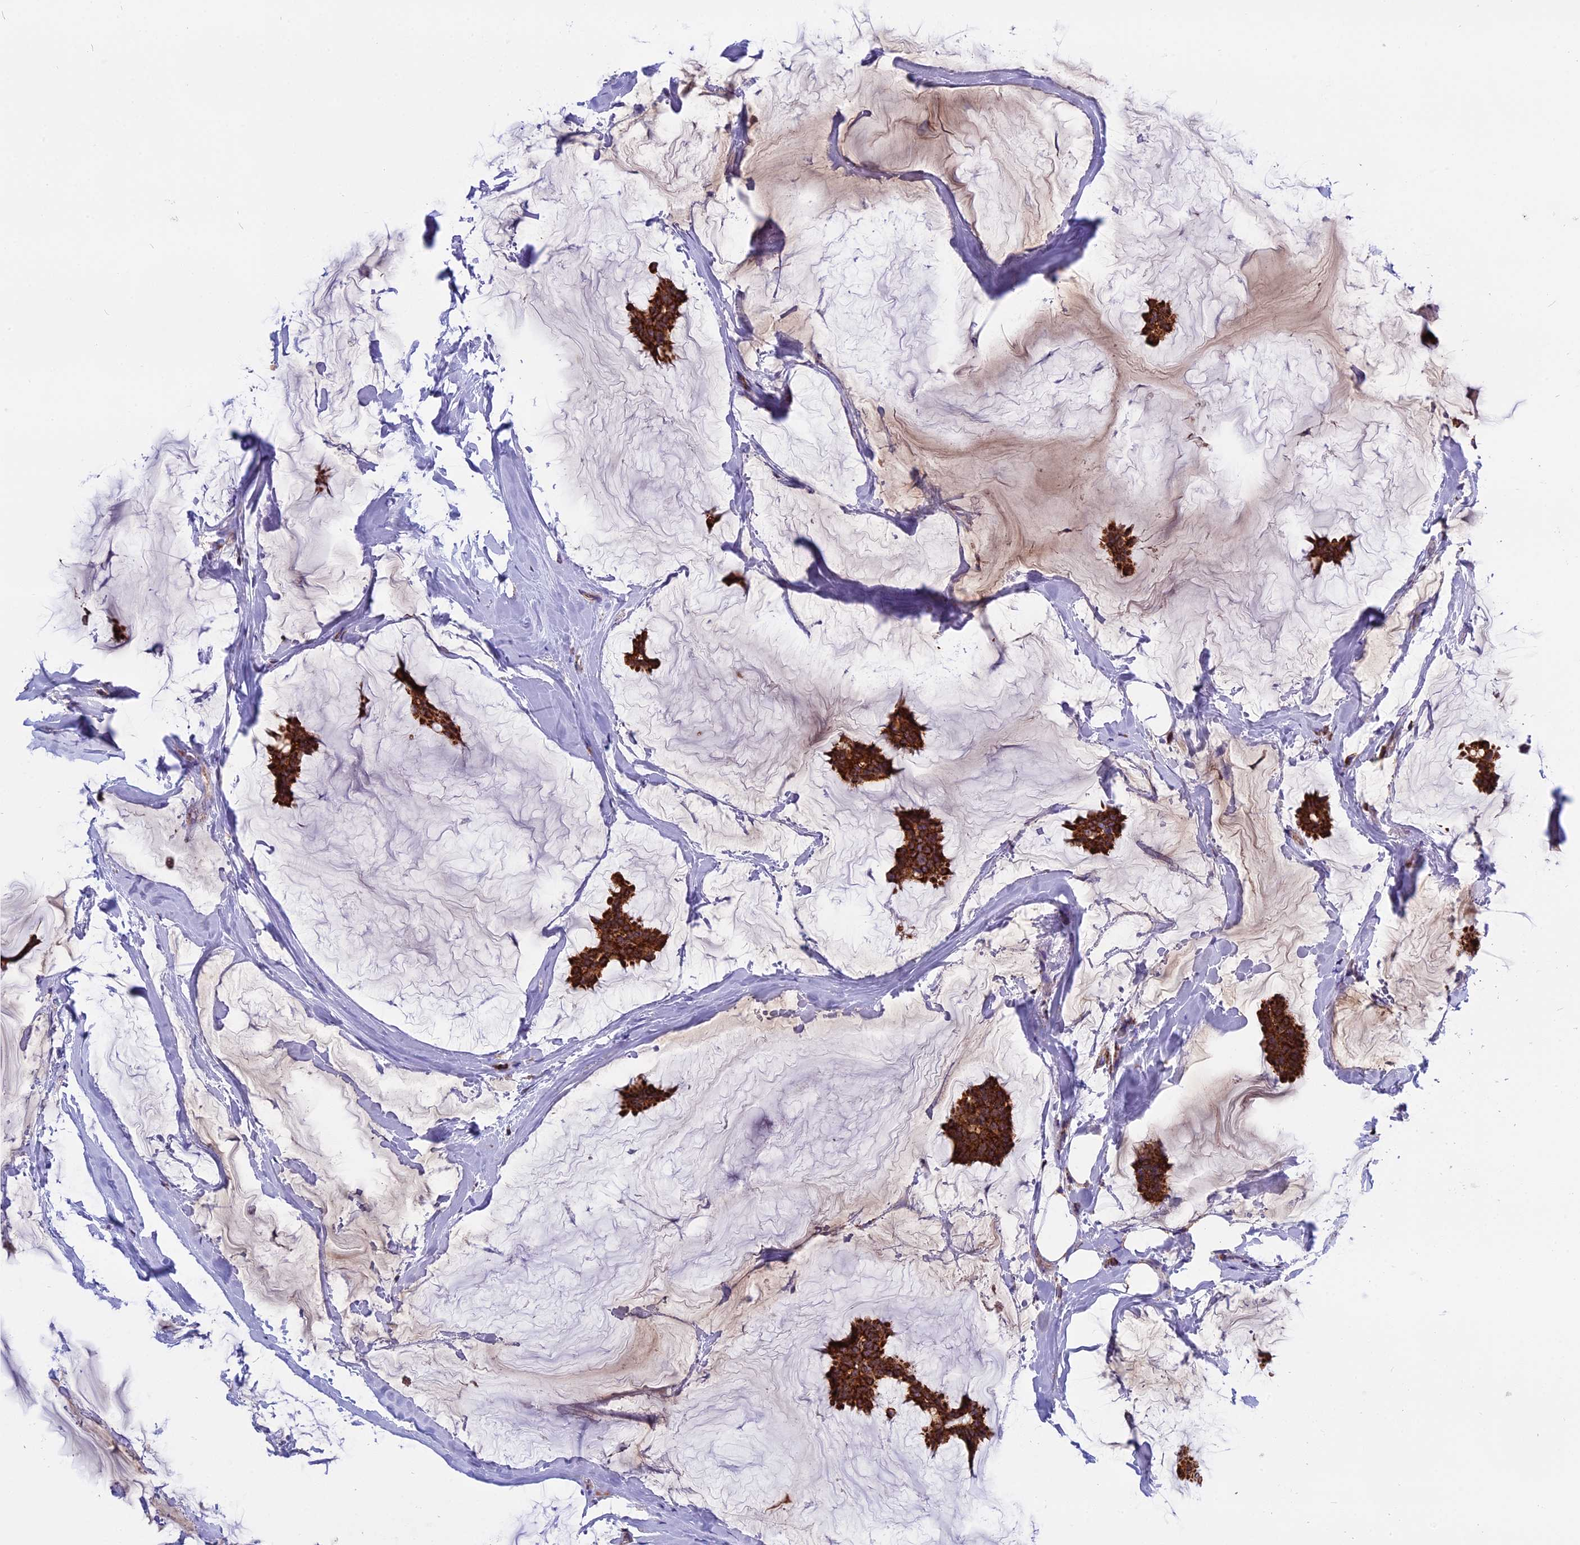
{"staining": {"intensity": "strong", "quantity": ">75%", "location": "cytoplasmic/membranous"}, "tissue": "breast cancer", "cell_type": "Tumor cells", "image_type": "cancer", "snomed": [{"axis": "morphology", "description": "Duct carcinoma"}, {"axis": "topography", "description": "Breast"}], "caption": "High-magnification brightfield microscopy of breast cancer (intraductal carcinoma) stained with DAB (3,3'-diaminobenzidine) (brown) and counterstained with hematoxylin (blue). tumor cells exhibit strong cytoplasmic/membranous positivity is identified in about>75% of cells.", "gene": "MRPS34", "patient": {"sex": "female", "age": 93}}